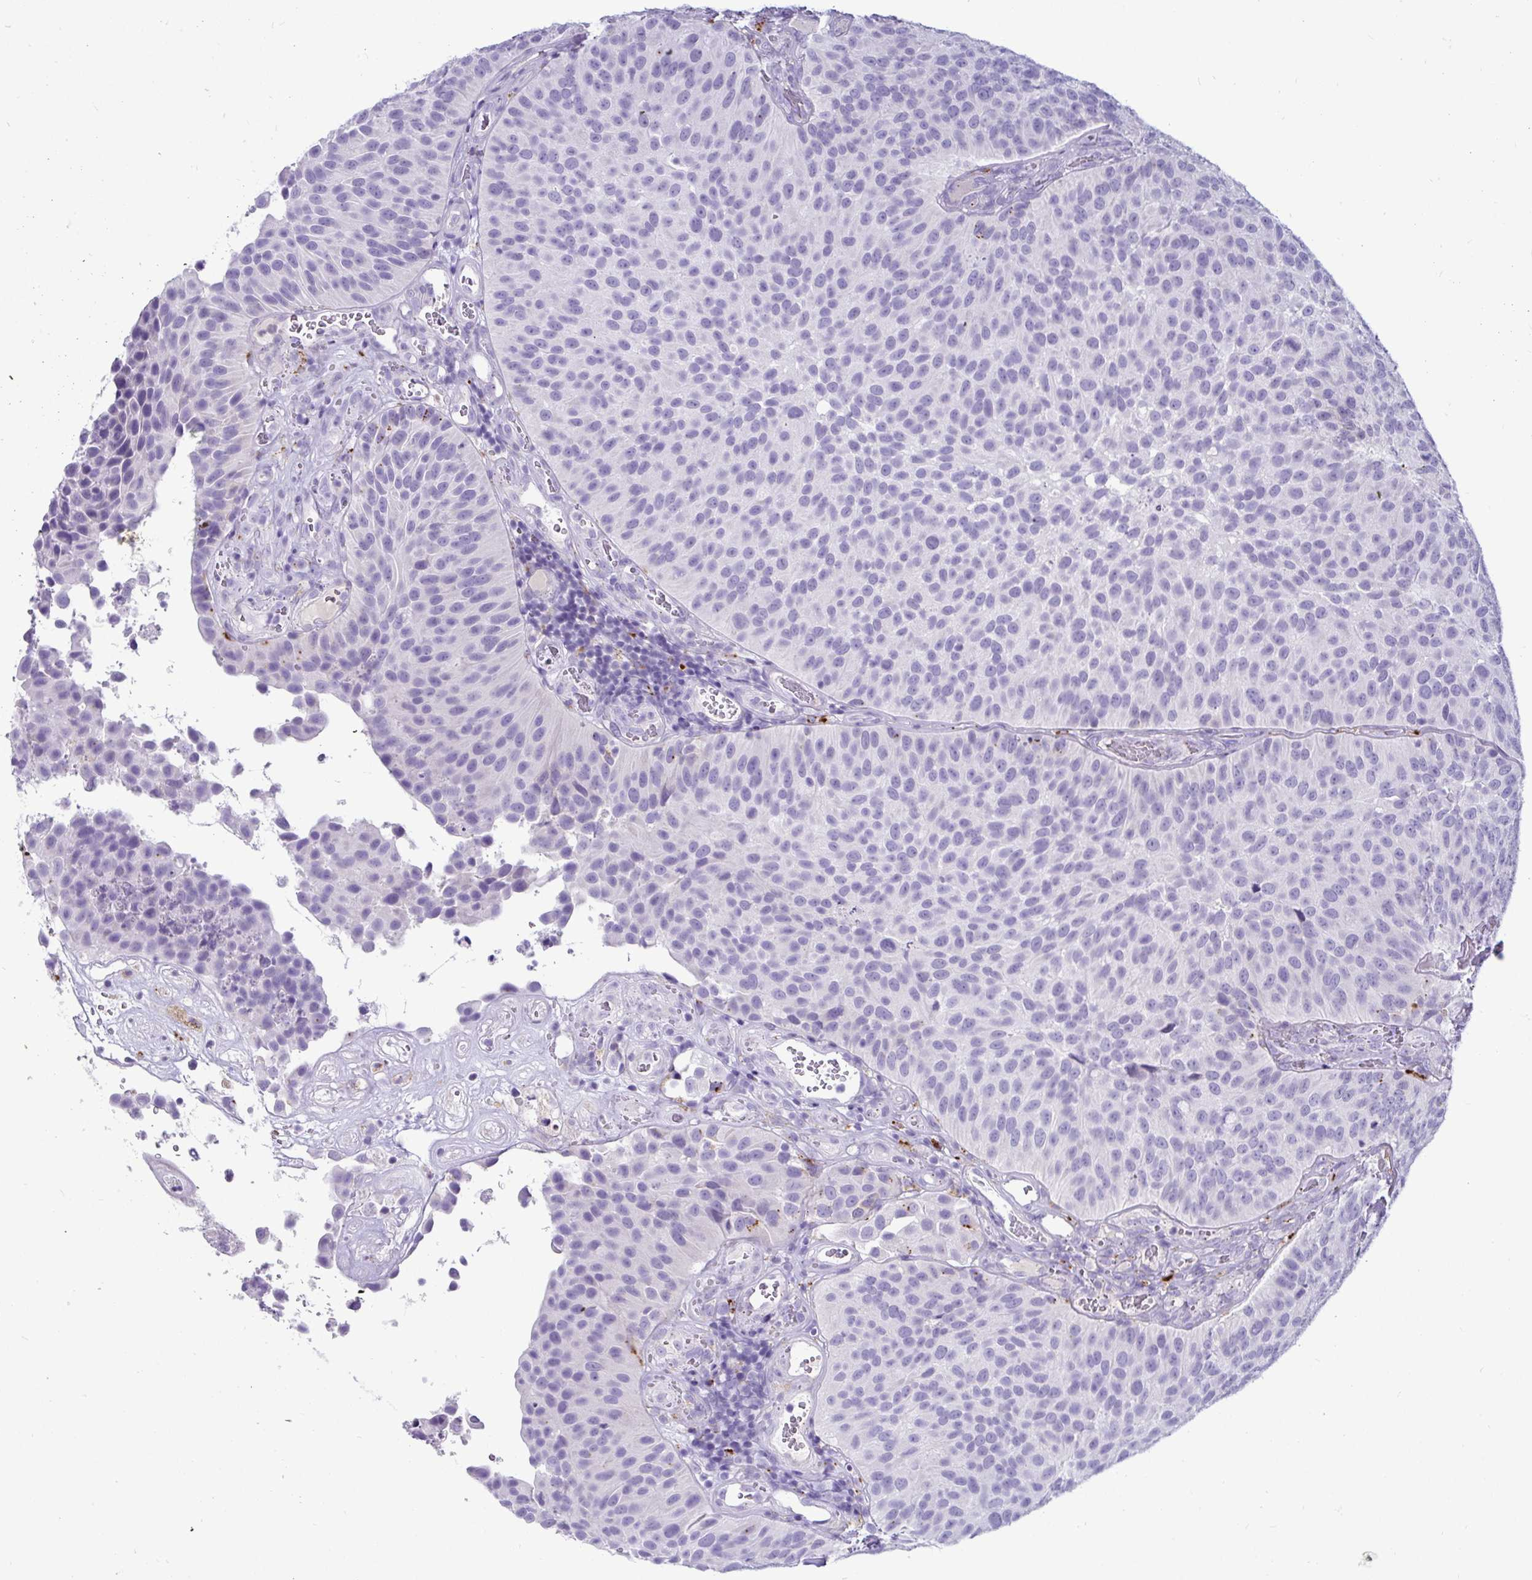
{"staining": {"intensity": "negative", "quantity": "none", "location": "none"}, "tissue": "urothelial cancer", "cell_type": "Tumor cells", "image_type": "cancer", "snomed": [{"axis": "morphology", "description": "Urothelial carcinoma, Low grade"}, {"axis": "topography", "description": "Urinary bladder"}], "caption": "This histopathology image is of urothelial carcinoma (low-grade) stained with immunohistochemistry to label a protein in brown with the nuclei are counter-stained blue. There is no expression in tumor cells.", "gene": "CTSZ", "patient": {"sex": "male", "age": 76}}